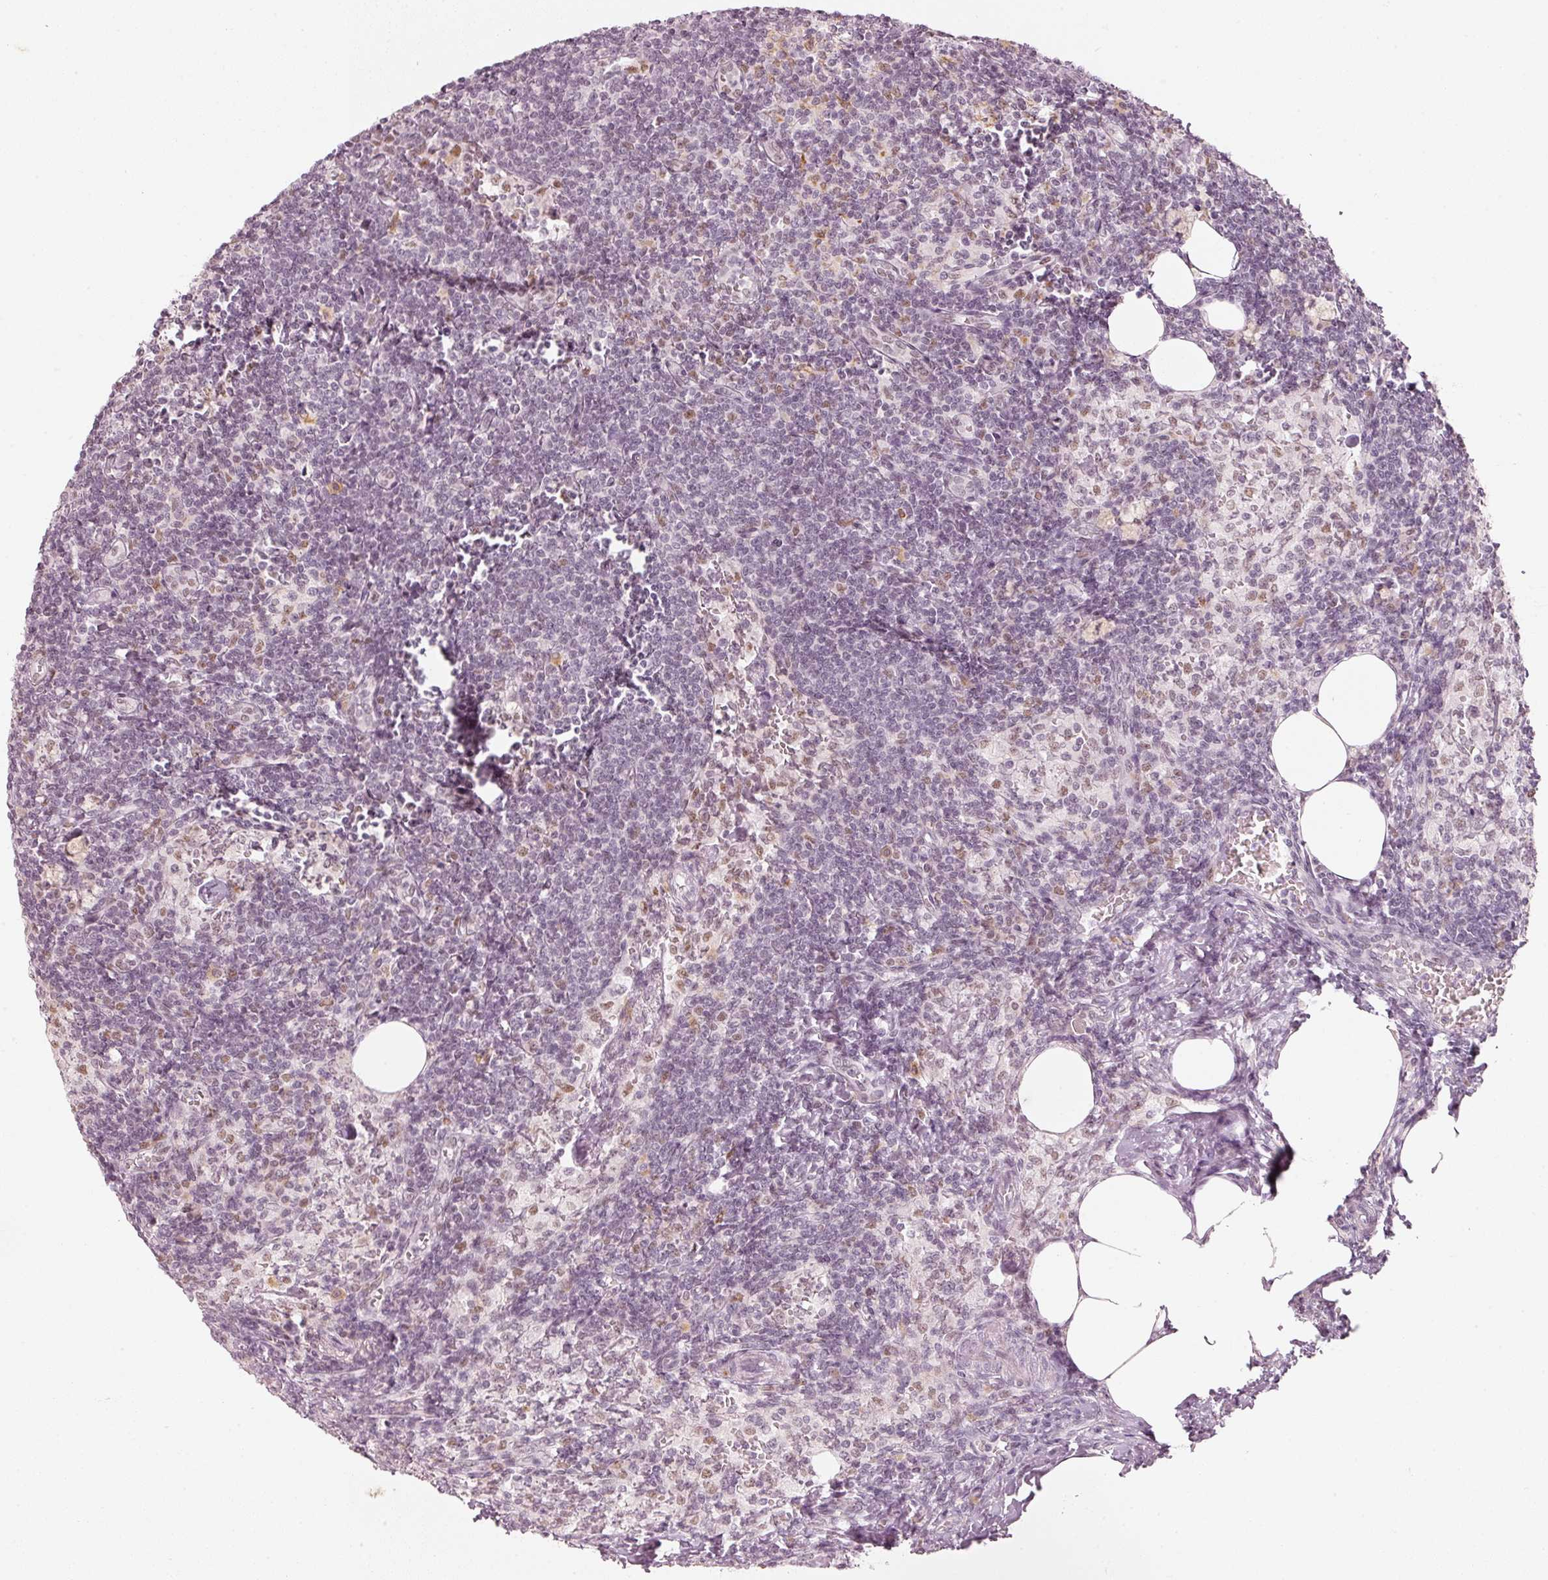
{"staining": {"intensity": "moderate", "quantity": "25%-75%", "location": "nuclear"}, "tissue": "lymph node", "cell_type": "Germinal center cells", "image_type": "normal", "snomed": [{"axis": "morphology", "description": "Normal tissue, NOS"}, {"axis": "topography", "description": "Lymph node"}], "caption": "Immunohistochemical staining of normal lymph node shows 25%-75% levels of moderate nuclear protein positivity in approximately 25%-75% of germinal center cells.", "gene": "PPP1R10", "patient": {"sex": "female", "age": 59}}